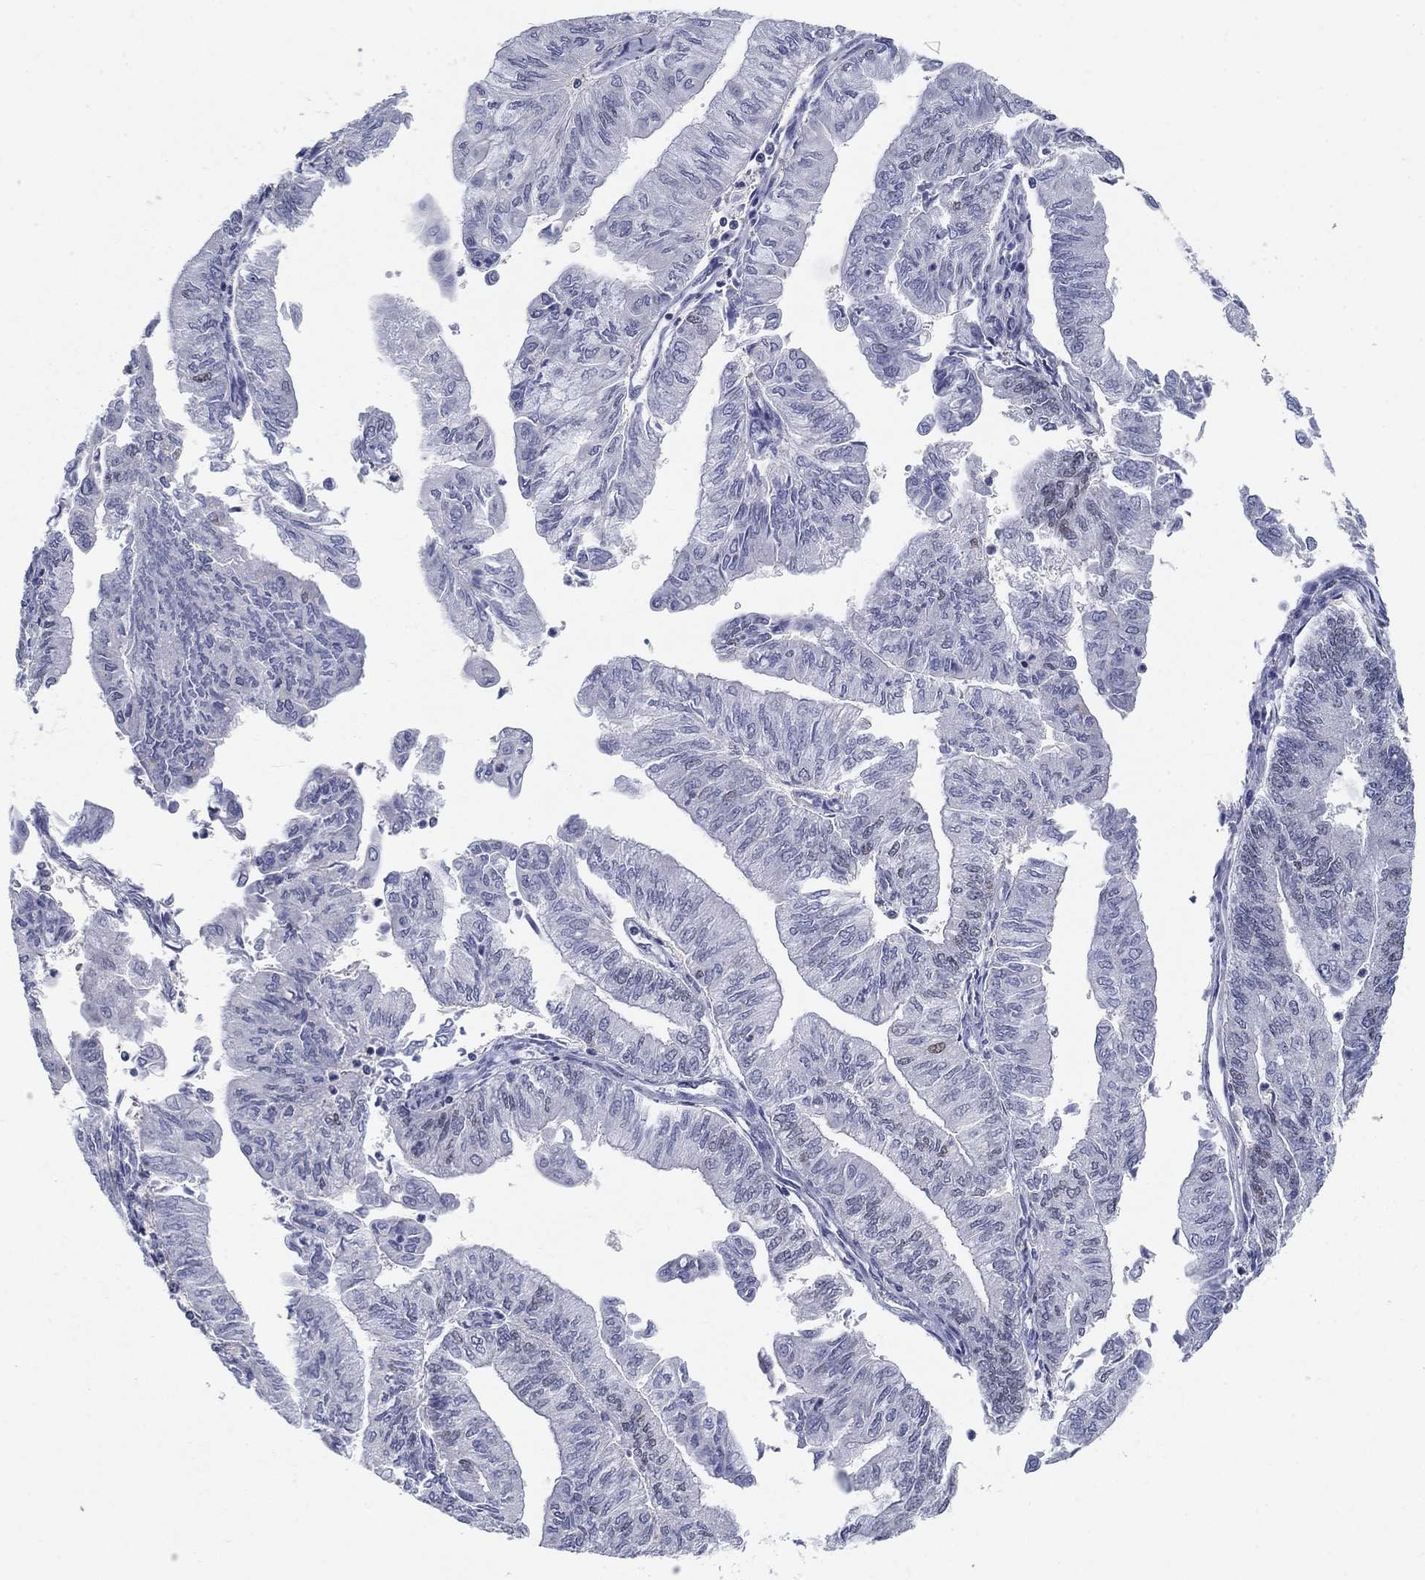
{"staining": {"intensity": "negative", "quantity": "none", "location": "none"}, "tissue": "endometrial cancer", "cell_type": "Tumor cells", "image_type": "cancer", "snomed": [{"axis": "morphology", "description": "Adenocarcinoma, NOS"}, {"axis": "topography", "description": "Endometrium"}], "caption": "Immunohistochemical staining of adenocarcinoma (endometrial) exhibits no significant positivity in tumor cells.", "gene": "CENPE", "patient": {"sex": "female", "age": 59}}